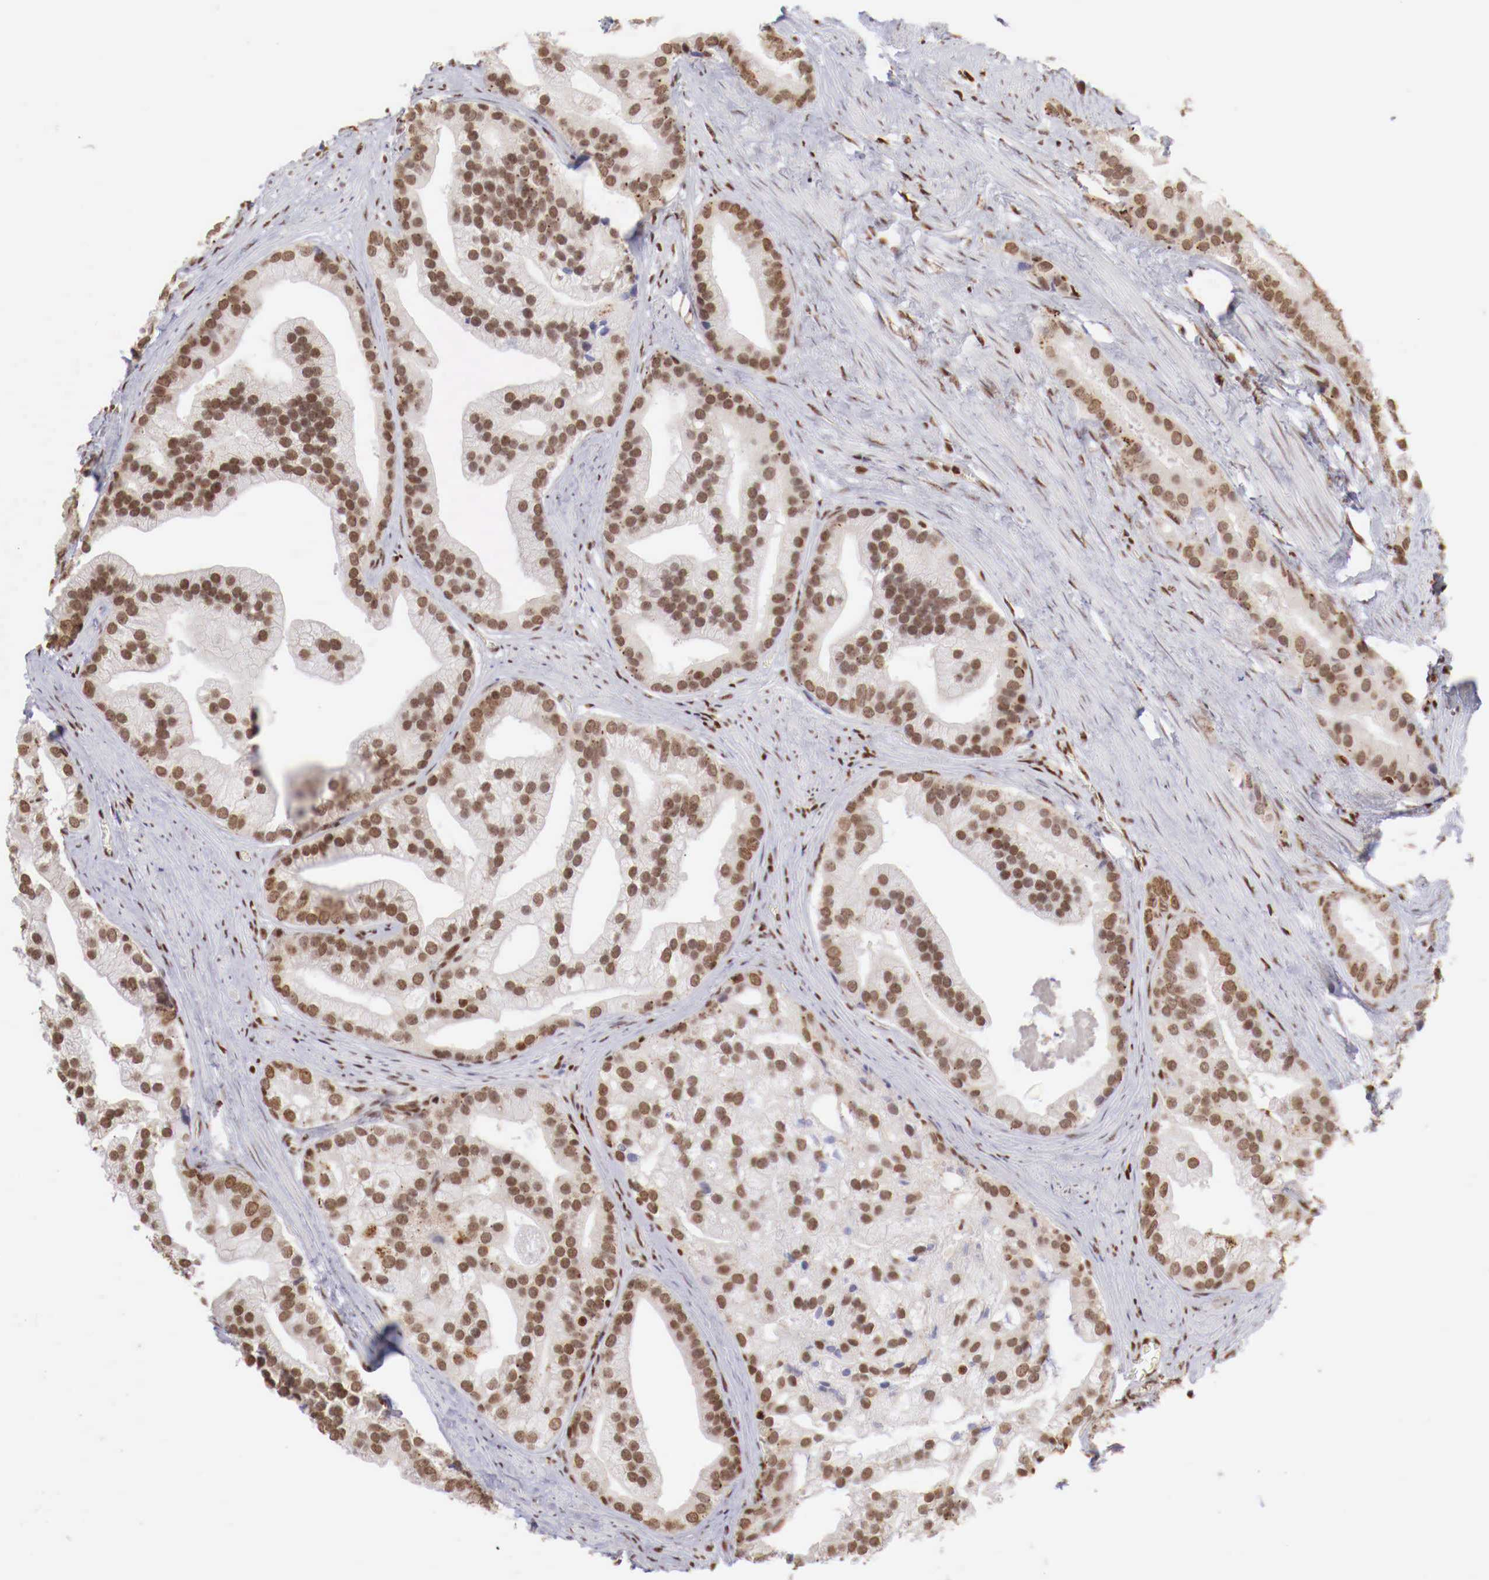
{"staining": {"intensity": "moderate", "quantity": ">75%", "location": "nuclear"}, "tissue": "prostate cancer", "cell_type": "Tumor cells", "image_type": "cancer", "snomed": [{"axis": "morphology", "description": "Adenocarcinoma, Medium grade"}, {"axis": "topography", "description": "Prostate"}], "caption": "About >75% of tumor cells in adenocarcinoma (medium-grade) (prostate) show moderate nuclear protein staining as visualized by brown immunohistochemical staining.", "gene": "MAX", "patient": {"sex": "male", "age": 65}}